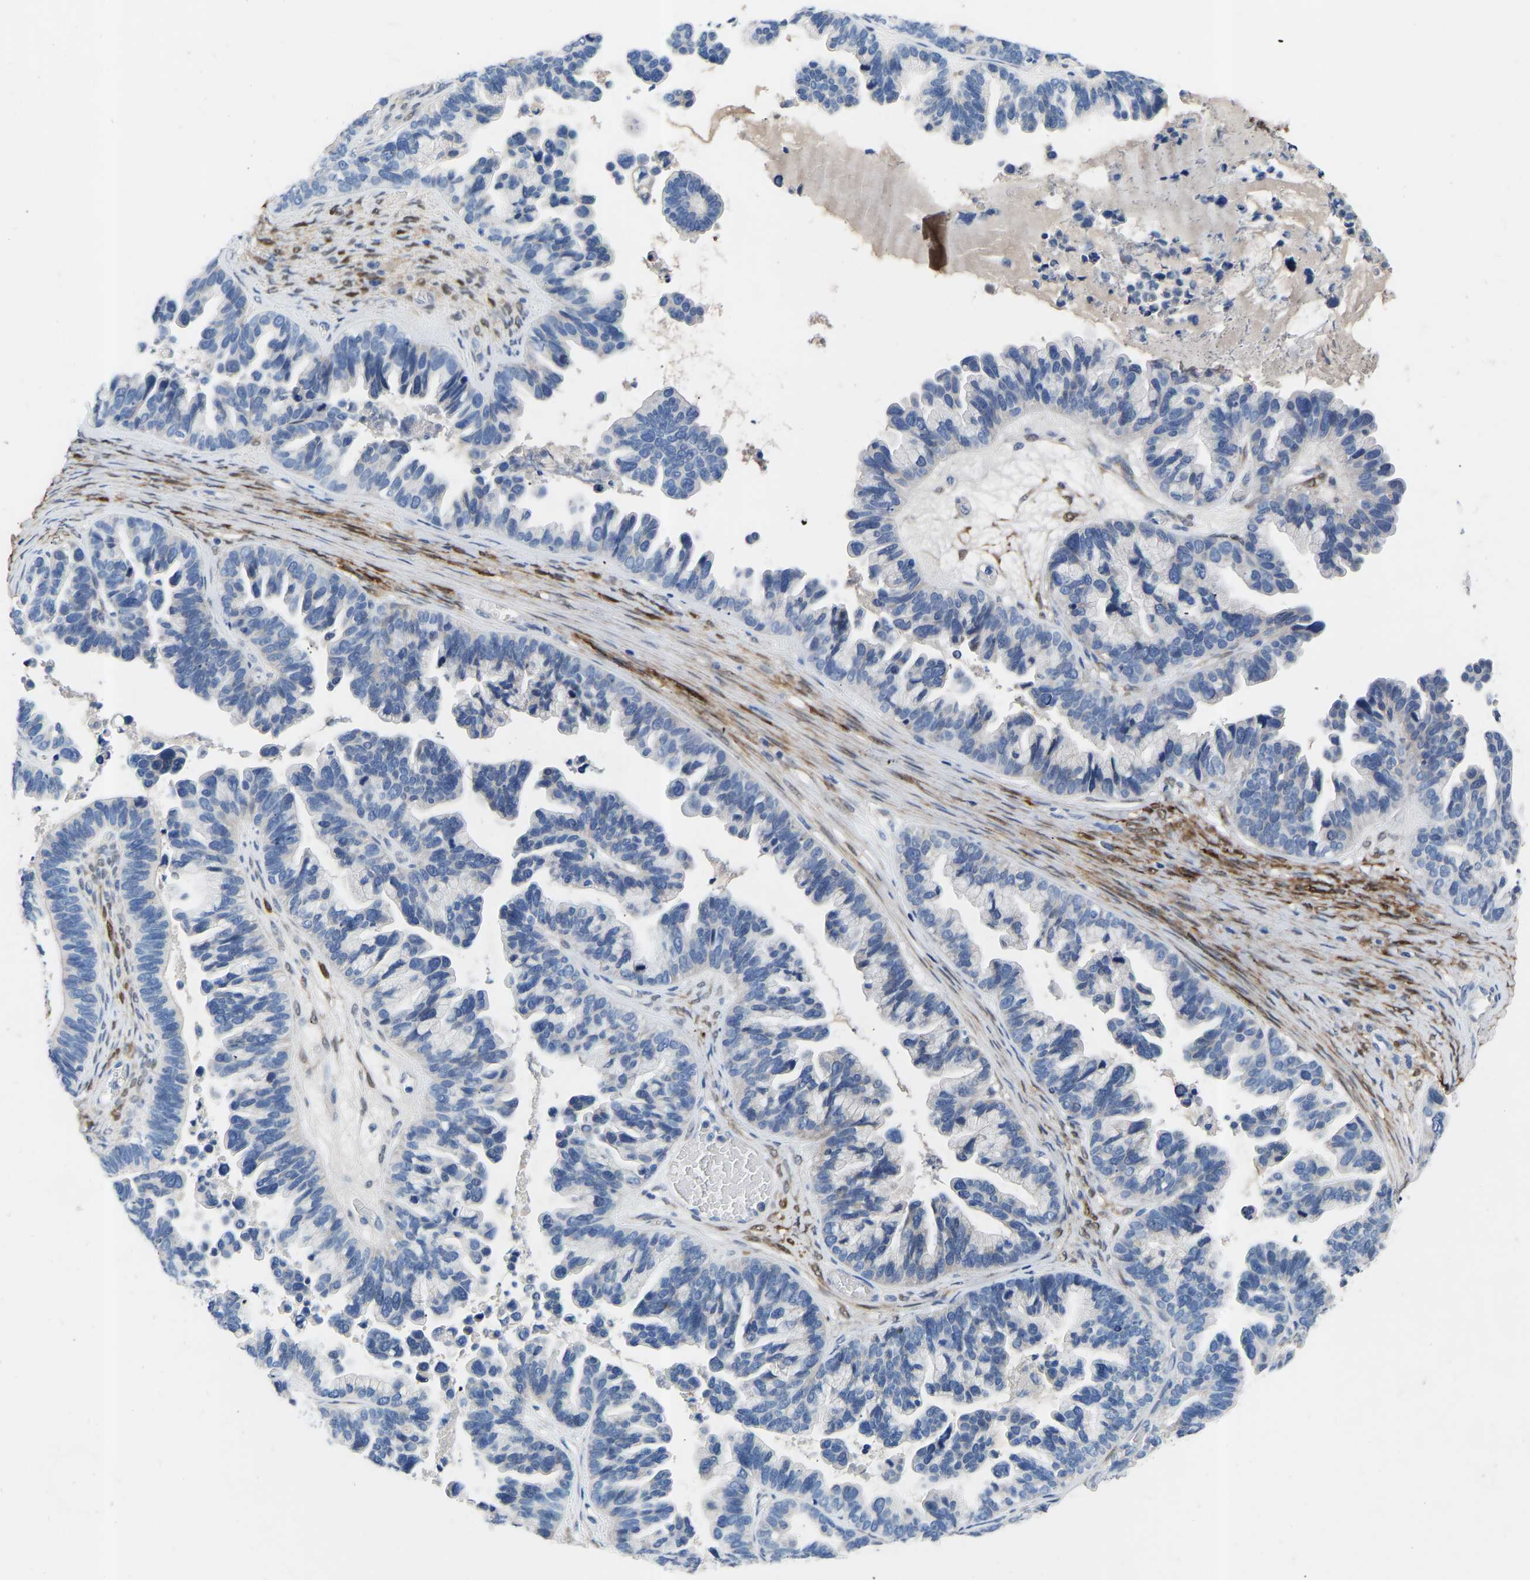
{"staining": {"intensity": "negative", "quantity": "none", "location": "none"}, "tissue": "ovarian cancer", "cell_type": "Tumor cells", "image_type": "cancer", "snomed": [{"axis": "morphology", "description": "Cystadenocarcinoma, serous, NOS"}, {"axis": "topography", "description": "Ovary"}], "caption": "Human ovarian cancer (serous cystadenocarcinoma) stained for a protein using immunohistochemistry exhibits no positivity in tumor cells.", "gene": "RBP1", "patient": {"sex": "female", "age": 56}}